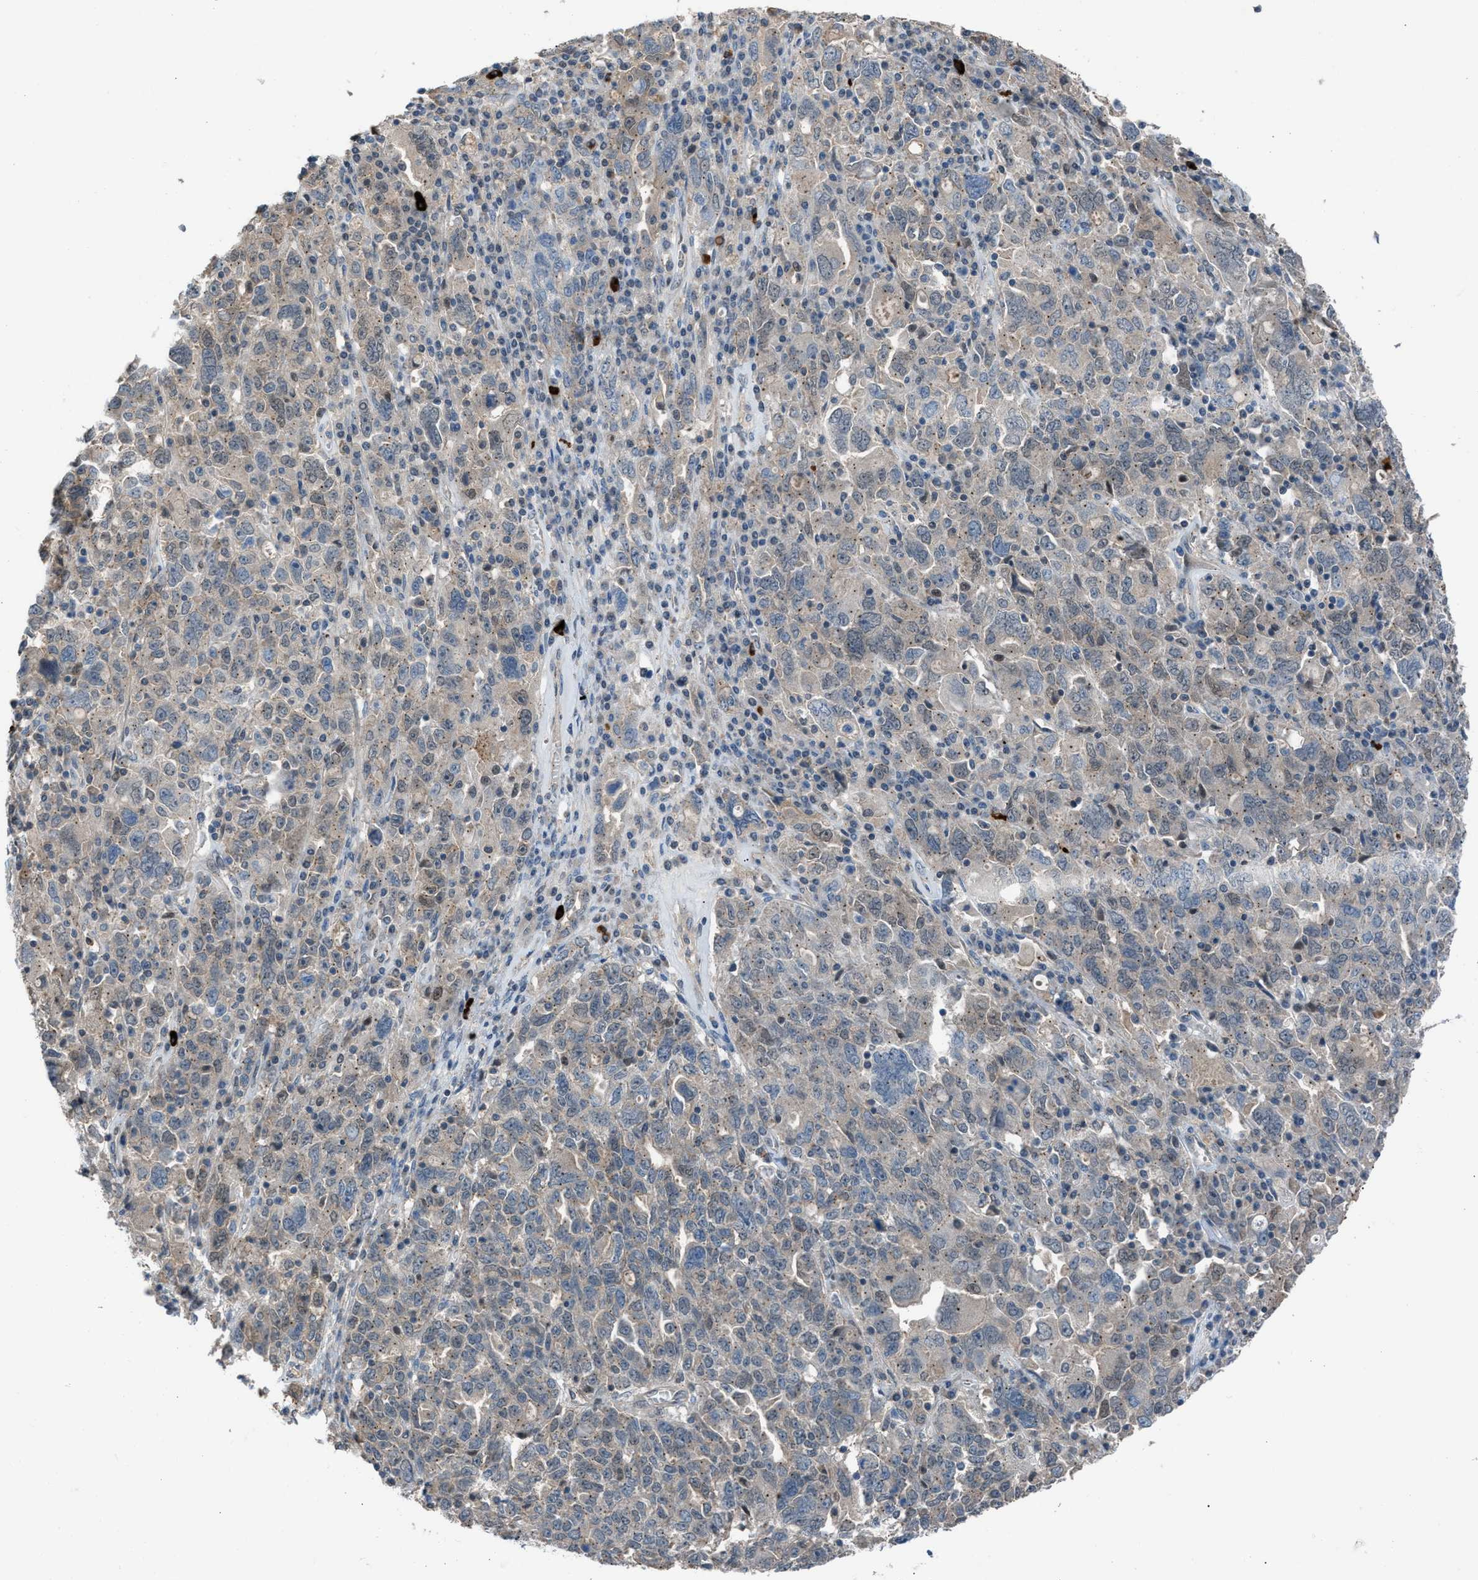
{"staining": {"intensity": "weak", "quantity": "25%-75%", "location": "cytoplasmic/membranous,nuclear"}, "tissue": "ovarian cancer", "cell_type": "Tumor cells", "image_type": "cancer", "snomed": [{"axis": "morphology", "description": "Carcinoma, endometroid"}, {"axis": "topography", "description": "Ovary"}], "caption": "Immunohistochemical staining of human ovarian cancer (endometroid carcinoma) demonstrates low levels of weak cytoplasmic/membranous and nuclear protein expression in about 25%-75% of tumor cells.", "gene": "CRTC1", "patient": {"sex": "female", "age": 62}}